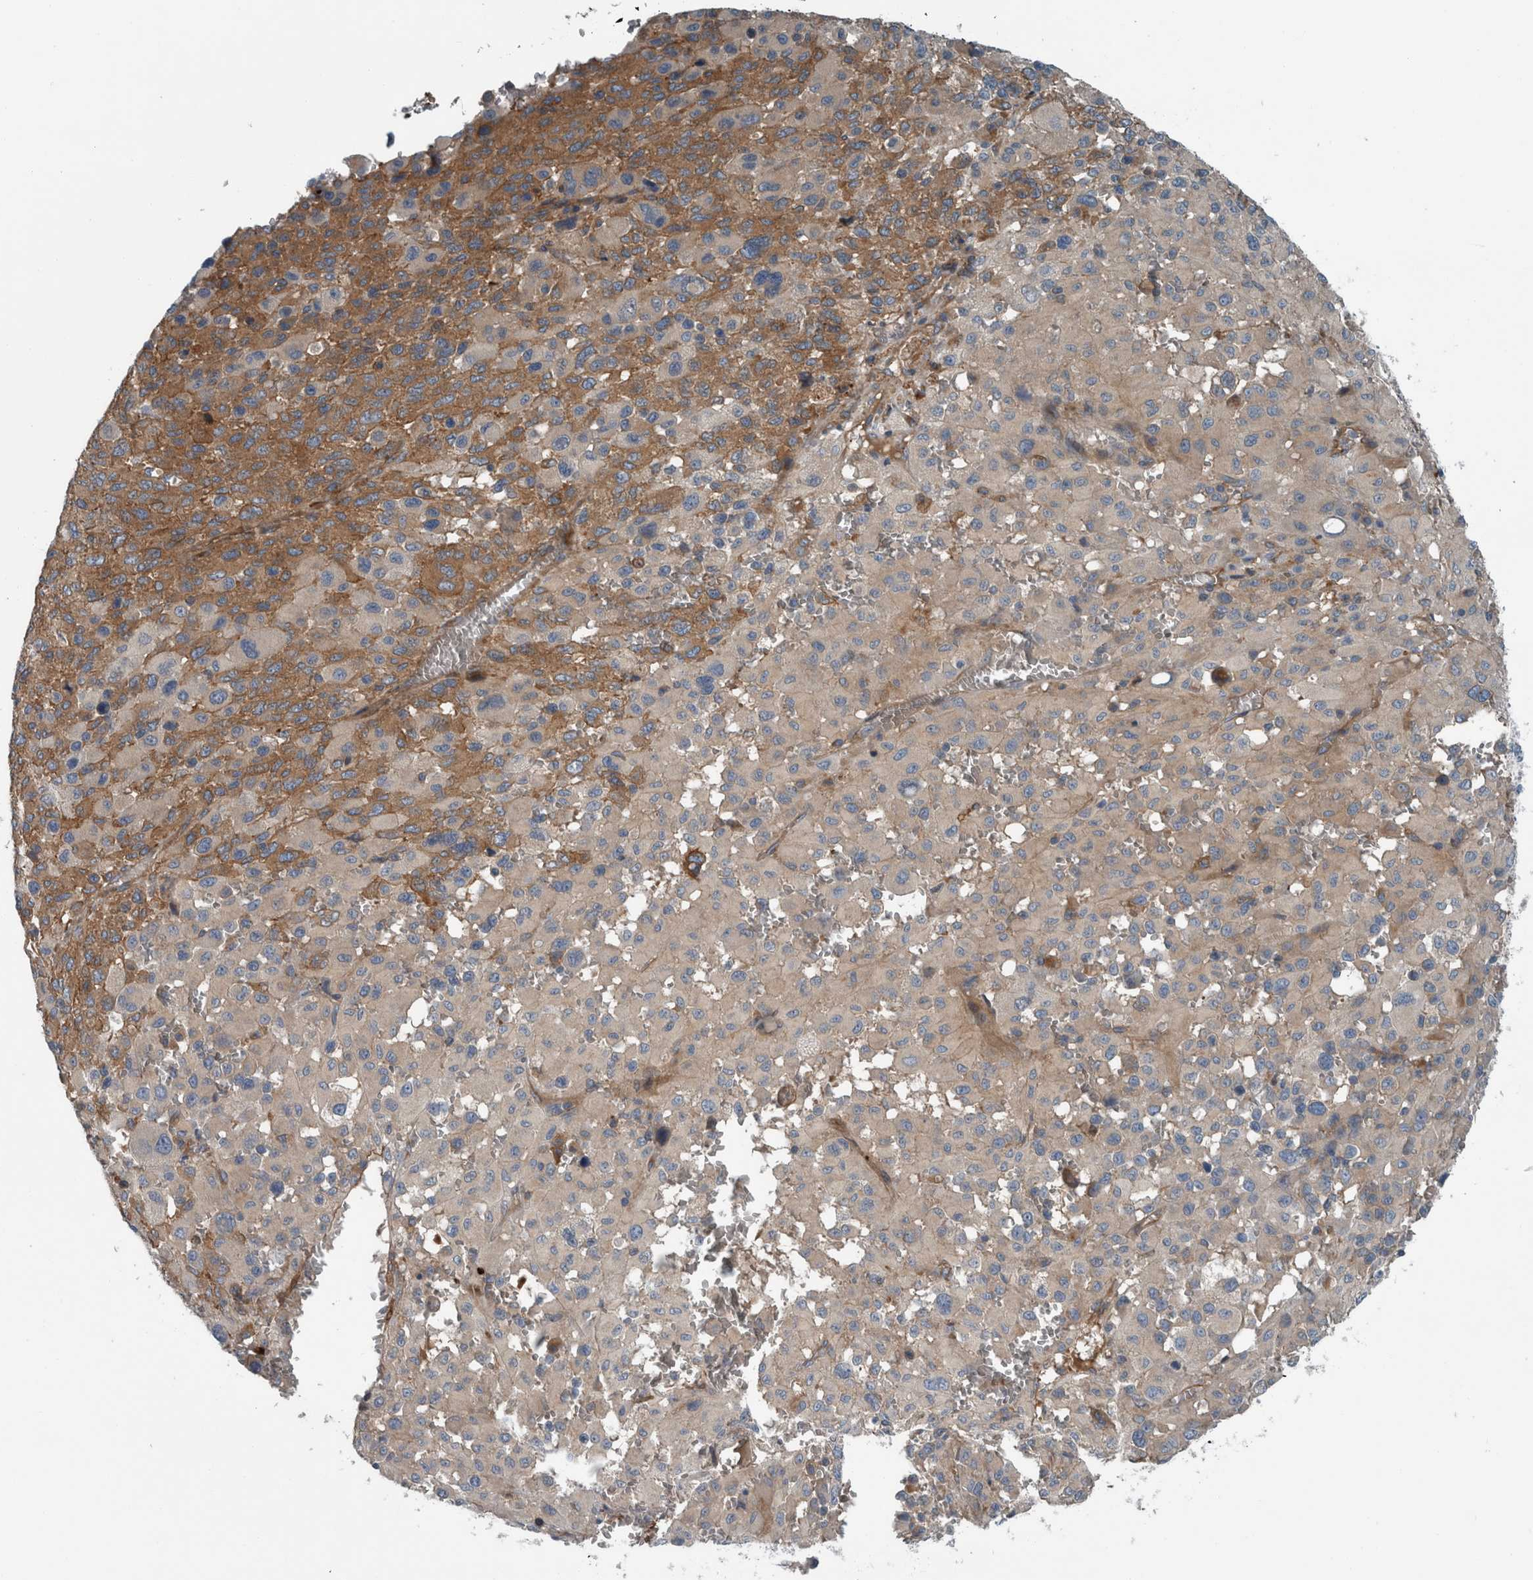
{"staining": {"intensity": "moderate", "quantity": "25%-75%", "location": "cytoplasmic/membranous"}, "tissue": "melanoma", "cell_type": "Tumor cells", "image_type": "cancer", "snomed": [{"axis": "morphology", "description": "Malignant melanoma, Metastatic site"}, {"axis": "topography", "description": "Skin"}], "caption": "This photomicrograph demonstrates melanoma stained with immunohistochemistry to label a protein in brown. The cytoplasmic/membranous of tumor cells show moderate positivity for the protein. Nuclei are counter-stained blue.", "gene": "GLT8D2", "patient": {"sex": "female", "age": 74}}